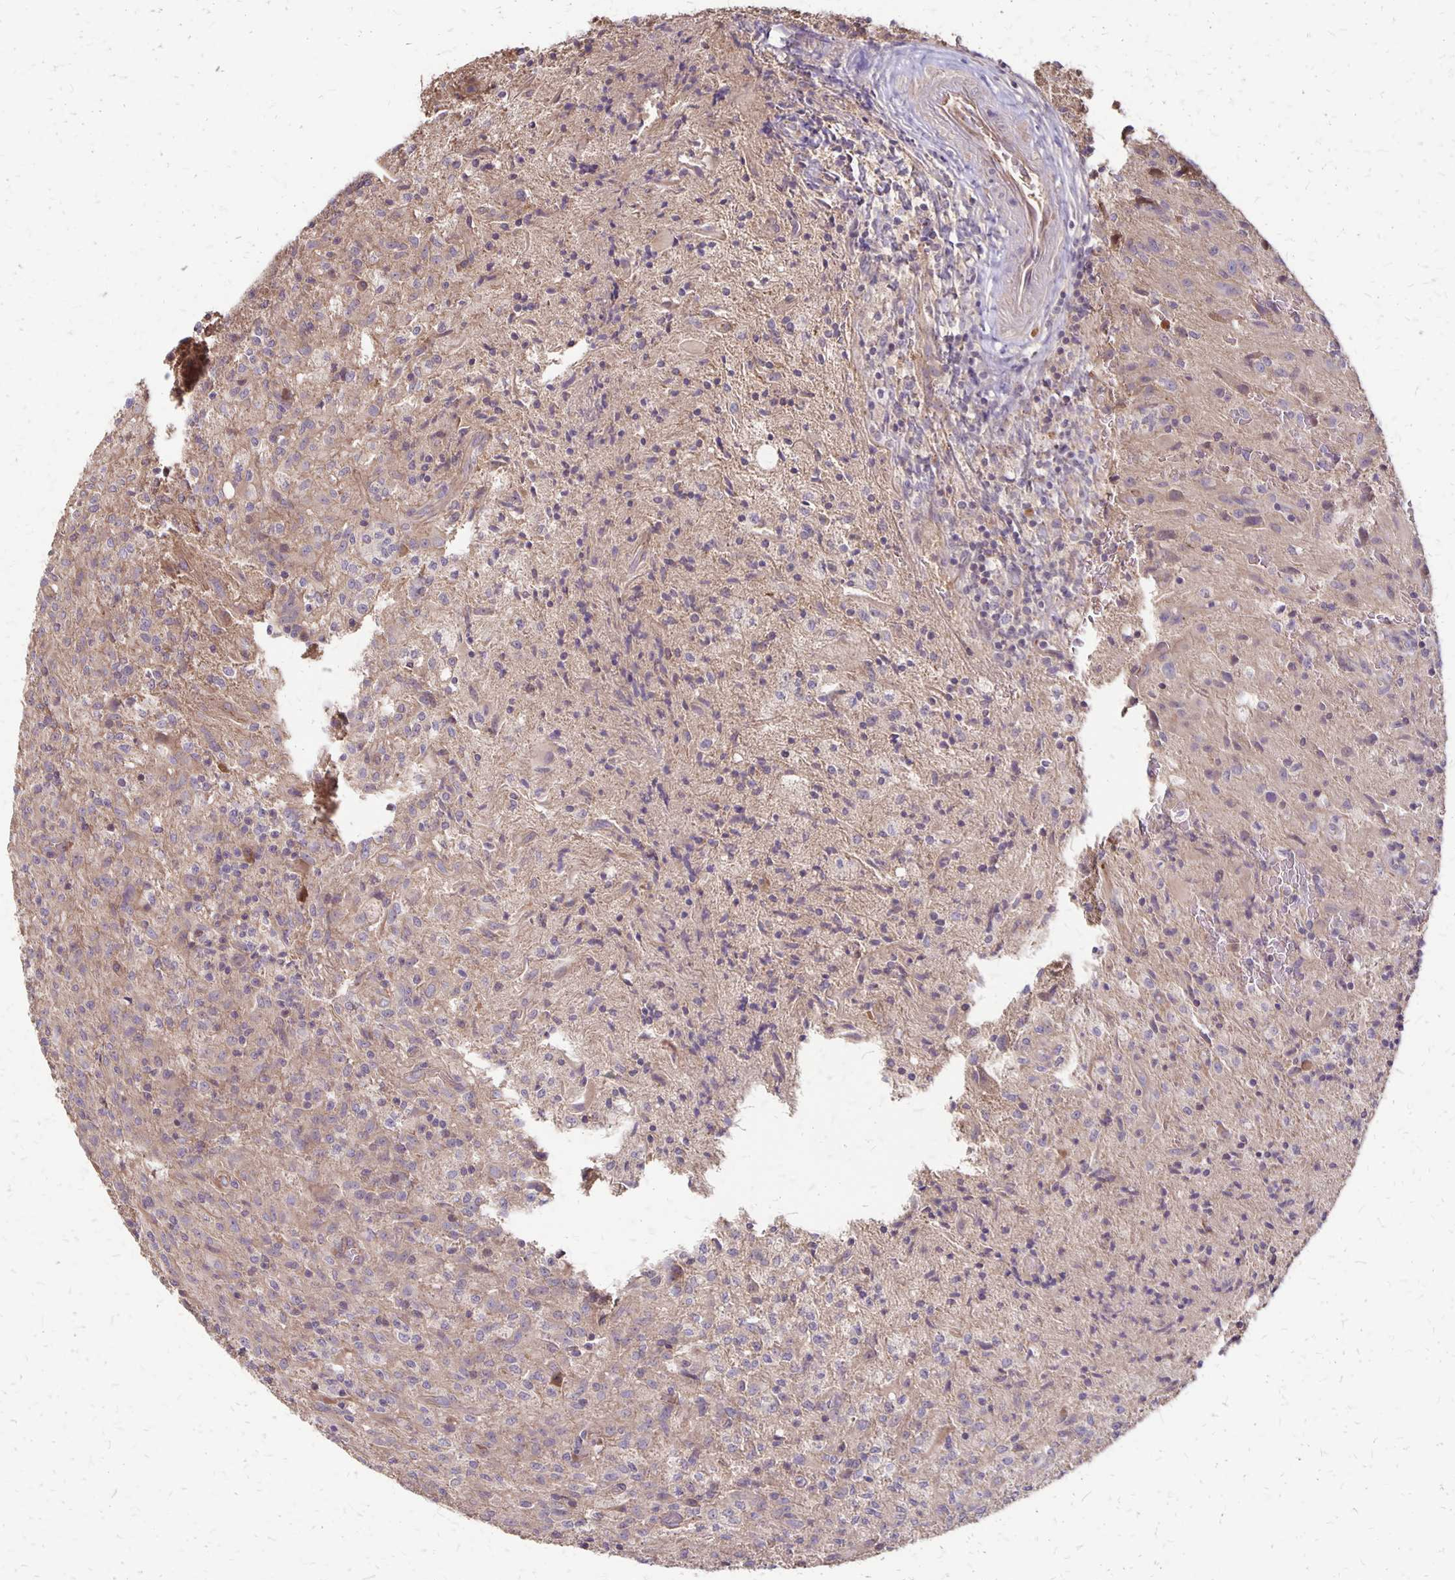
{"staining": {"intensity": "negative", "quantity": "none", "location": "none"}, "tissue": "glioma", "cell_type": "Tumor cells", "image_type": "cancer", "snomed": [{"axis": "morphology", "description": "Glioma, malignant, High grade"}, {"axis": "topography", "description": "Brain"}], "caption": "High power microscopy photomicrograph of an immunohistochemistry histopathology image of malignant glioma (high-grade), revealing no significant expression in tumor cells. Nuclei are stained in blue.", "gene": "PROM2", "patient": {"sex": "male", "age": 68}}